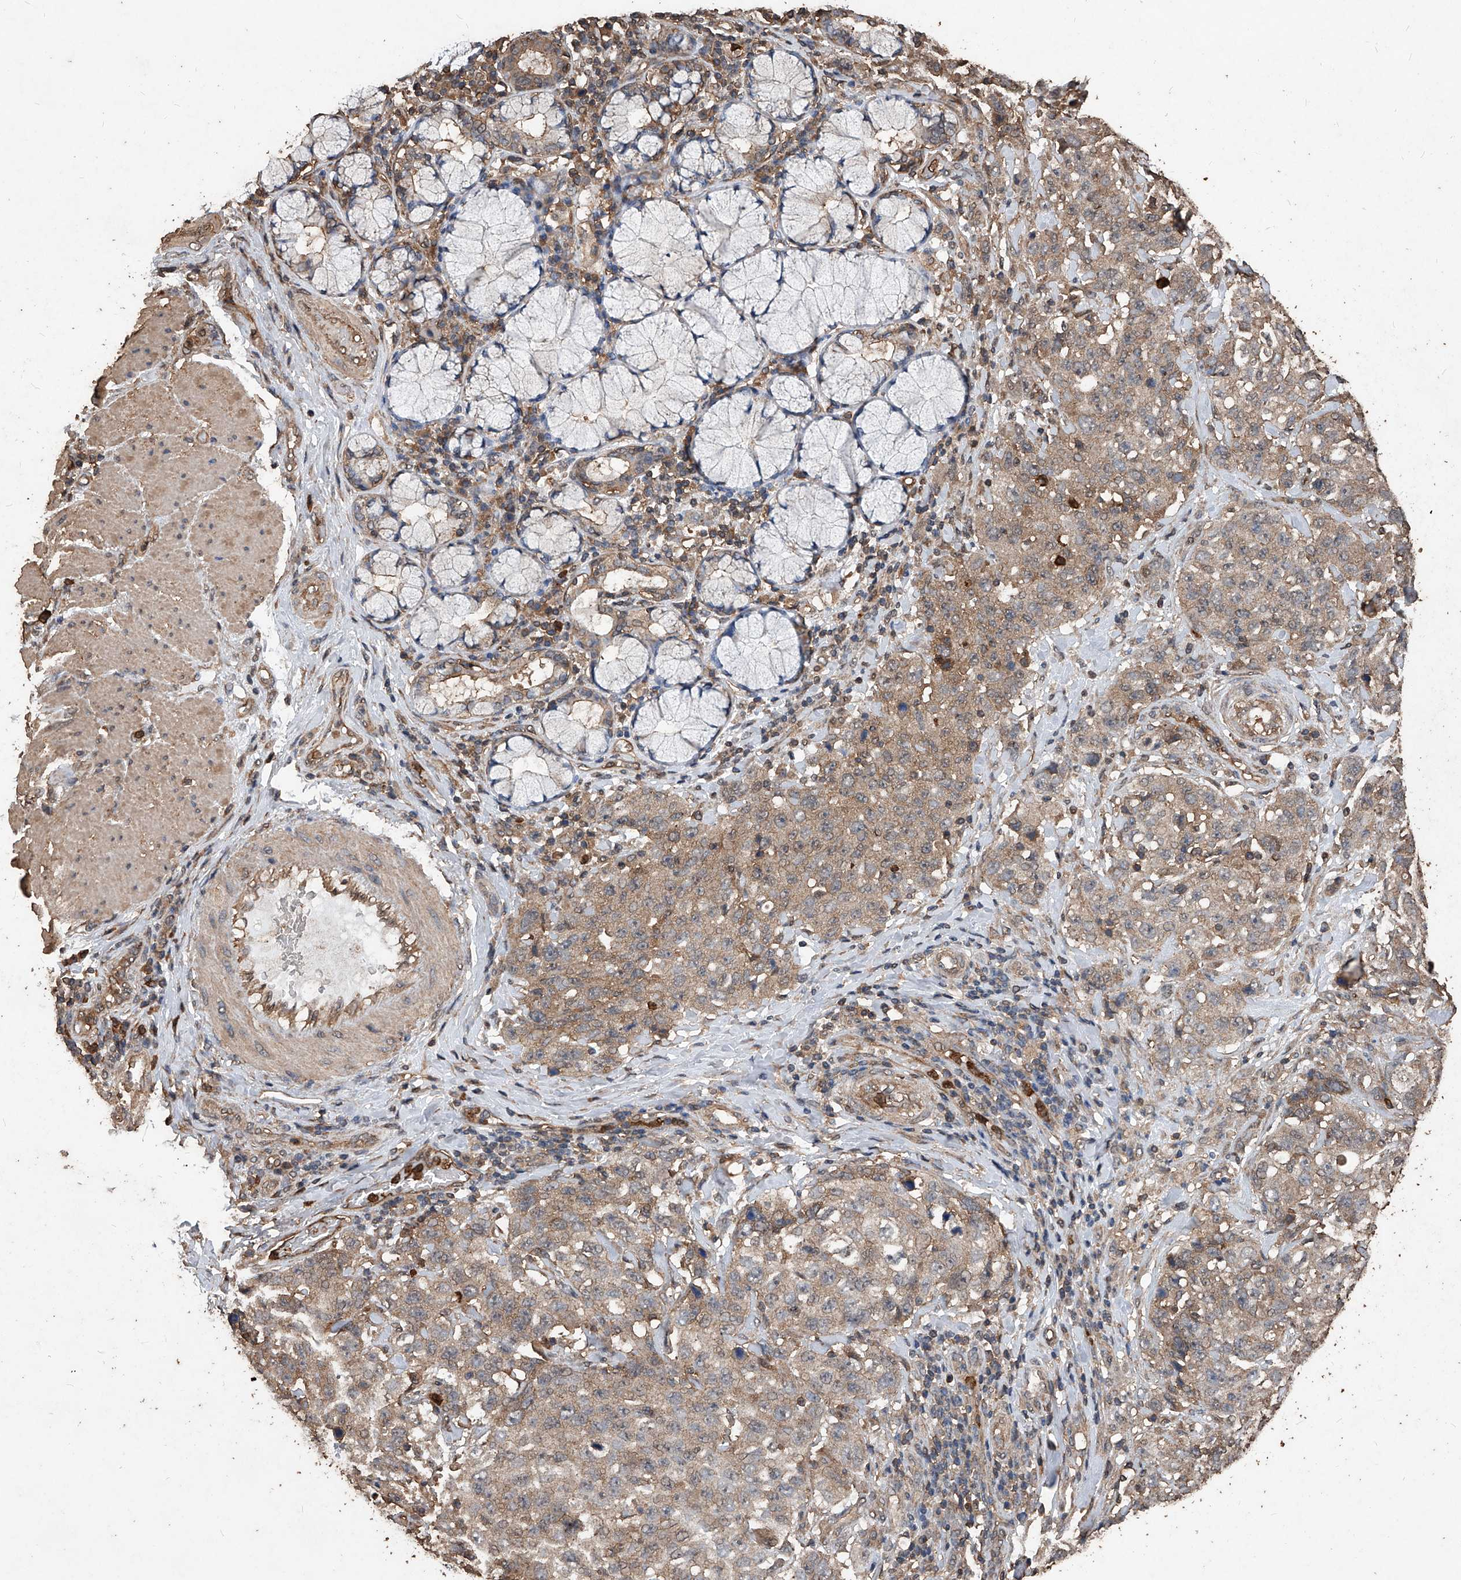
{"staining": {"intensity": "weak", "quantity": ">75%", "location": "cytoplasmic/membranous"}, "tissue": "stomach cancer", "cell_type": "Tumor cells", "image_type": "cancer", "snomed": [{"axis": "morphology", "description": "Adenocarcinoma, NOS"}, {"axis": "topography", "description": "Stomach"}], "caption": "Protein expression analysis of stomach cancer (adenocarcinoma) reveals weak cytoplasmic/membranous positivity in about >75% of tumor cells. (DAB (3,3'-diaminobenzidine) IHC, brown staining for protein, blue staining for nuclei).", "gene": "UCP2", "patient": {"sex": "male", "age": 48}}